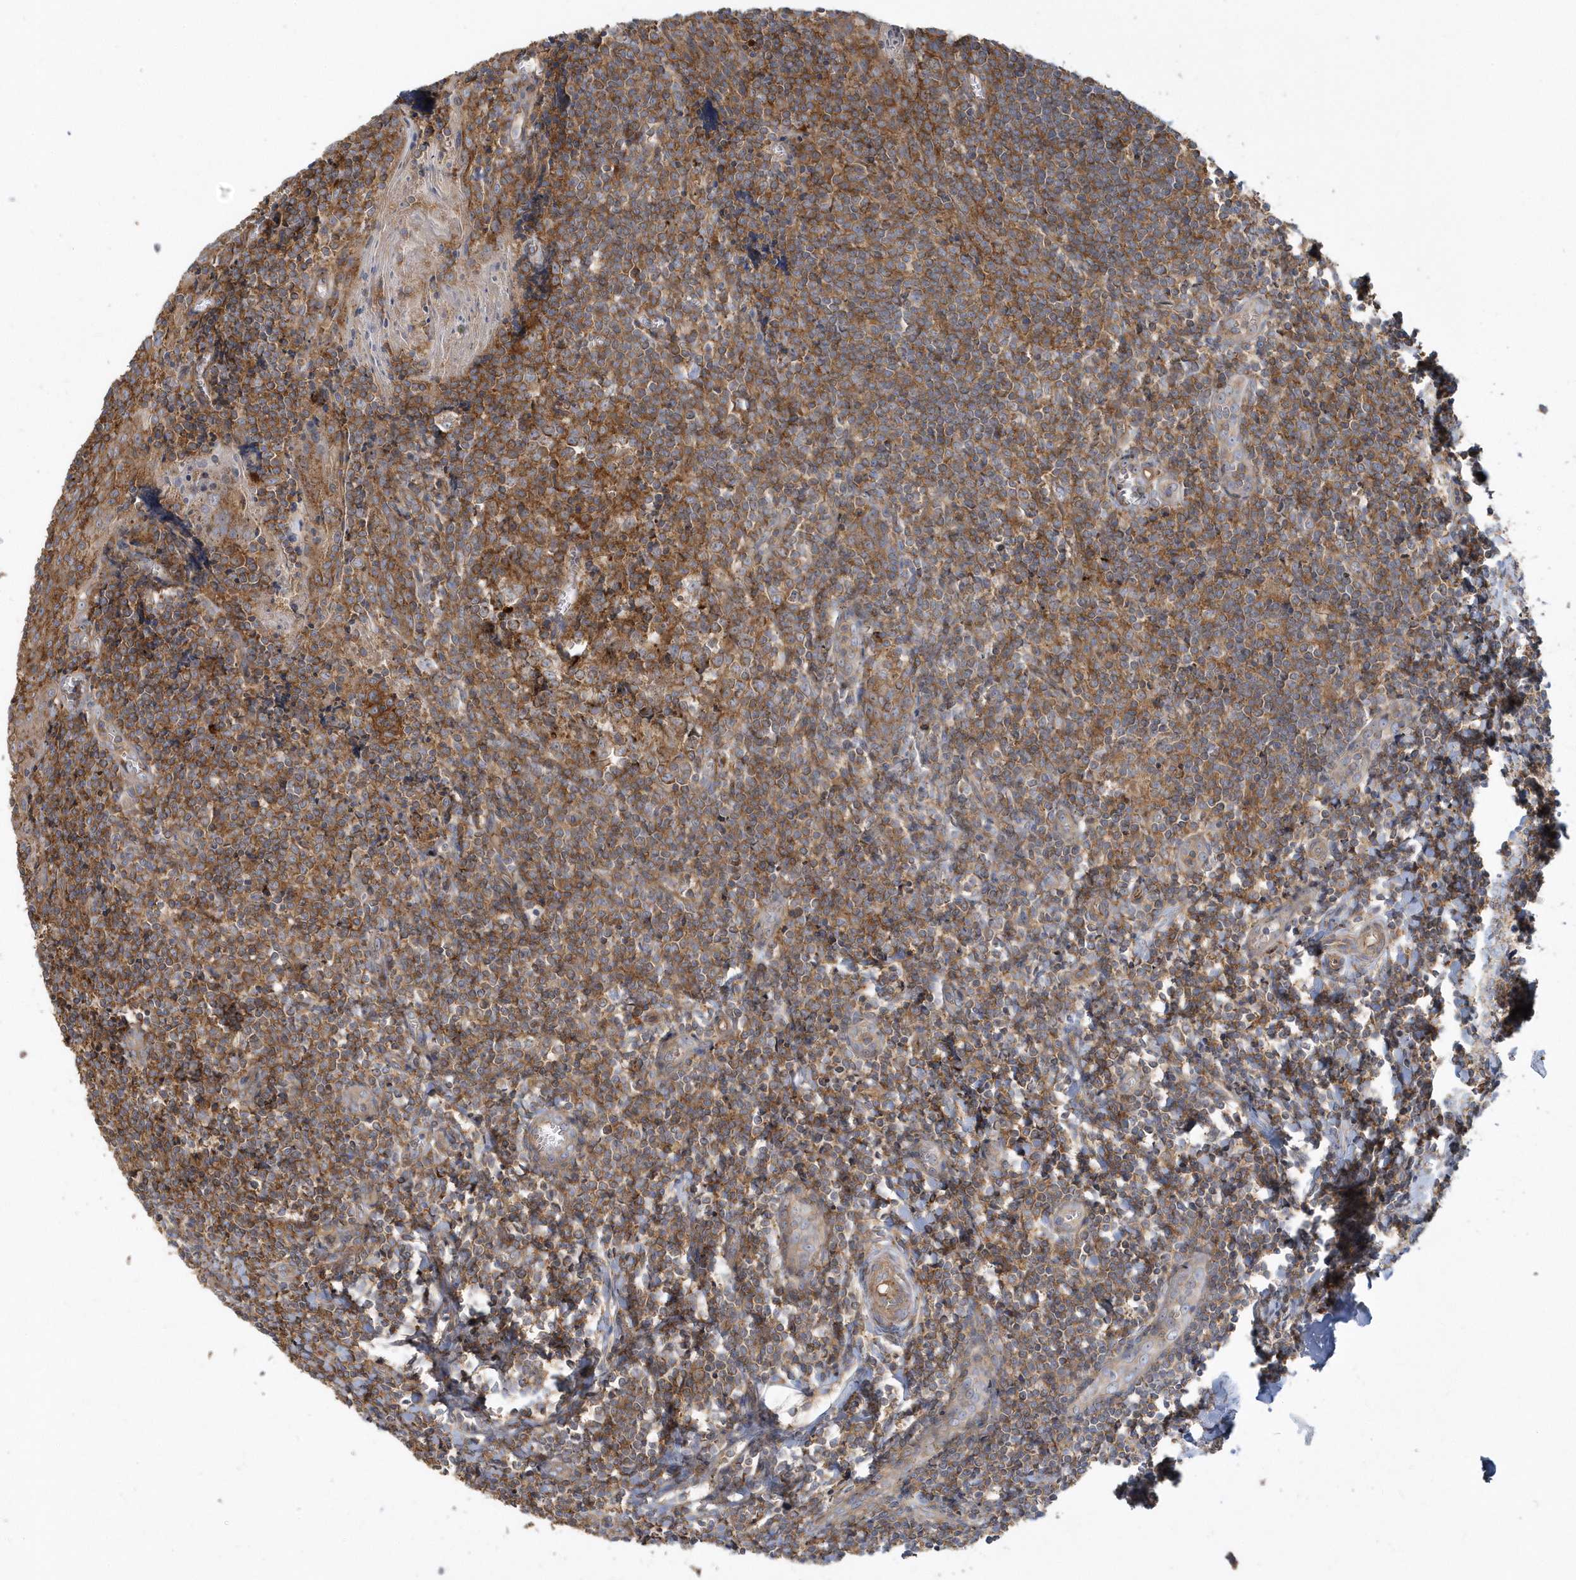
{"staining": {"intensity": "strong", "quantity": ">75%", "location": "cytoplasmic/membranous"}, "tissue": "tonsil", "cell_type": "Germinal center cells", "image_type": "normal", "snomed": [{"axis": "morphology", "description": "Normal tissue, NOS"}, {"axis": "topography", "description": "Tonsil"}], "caption": "A high-resolution image shows IHC staining of unremarkable tonsil, which displays strong cytoplasmic/membranous staining in approximately >75% of germinal center cells.", "gene": "TRAIP", "patient": {"sex": "male", "age": 27}}